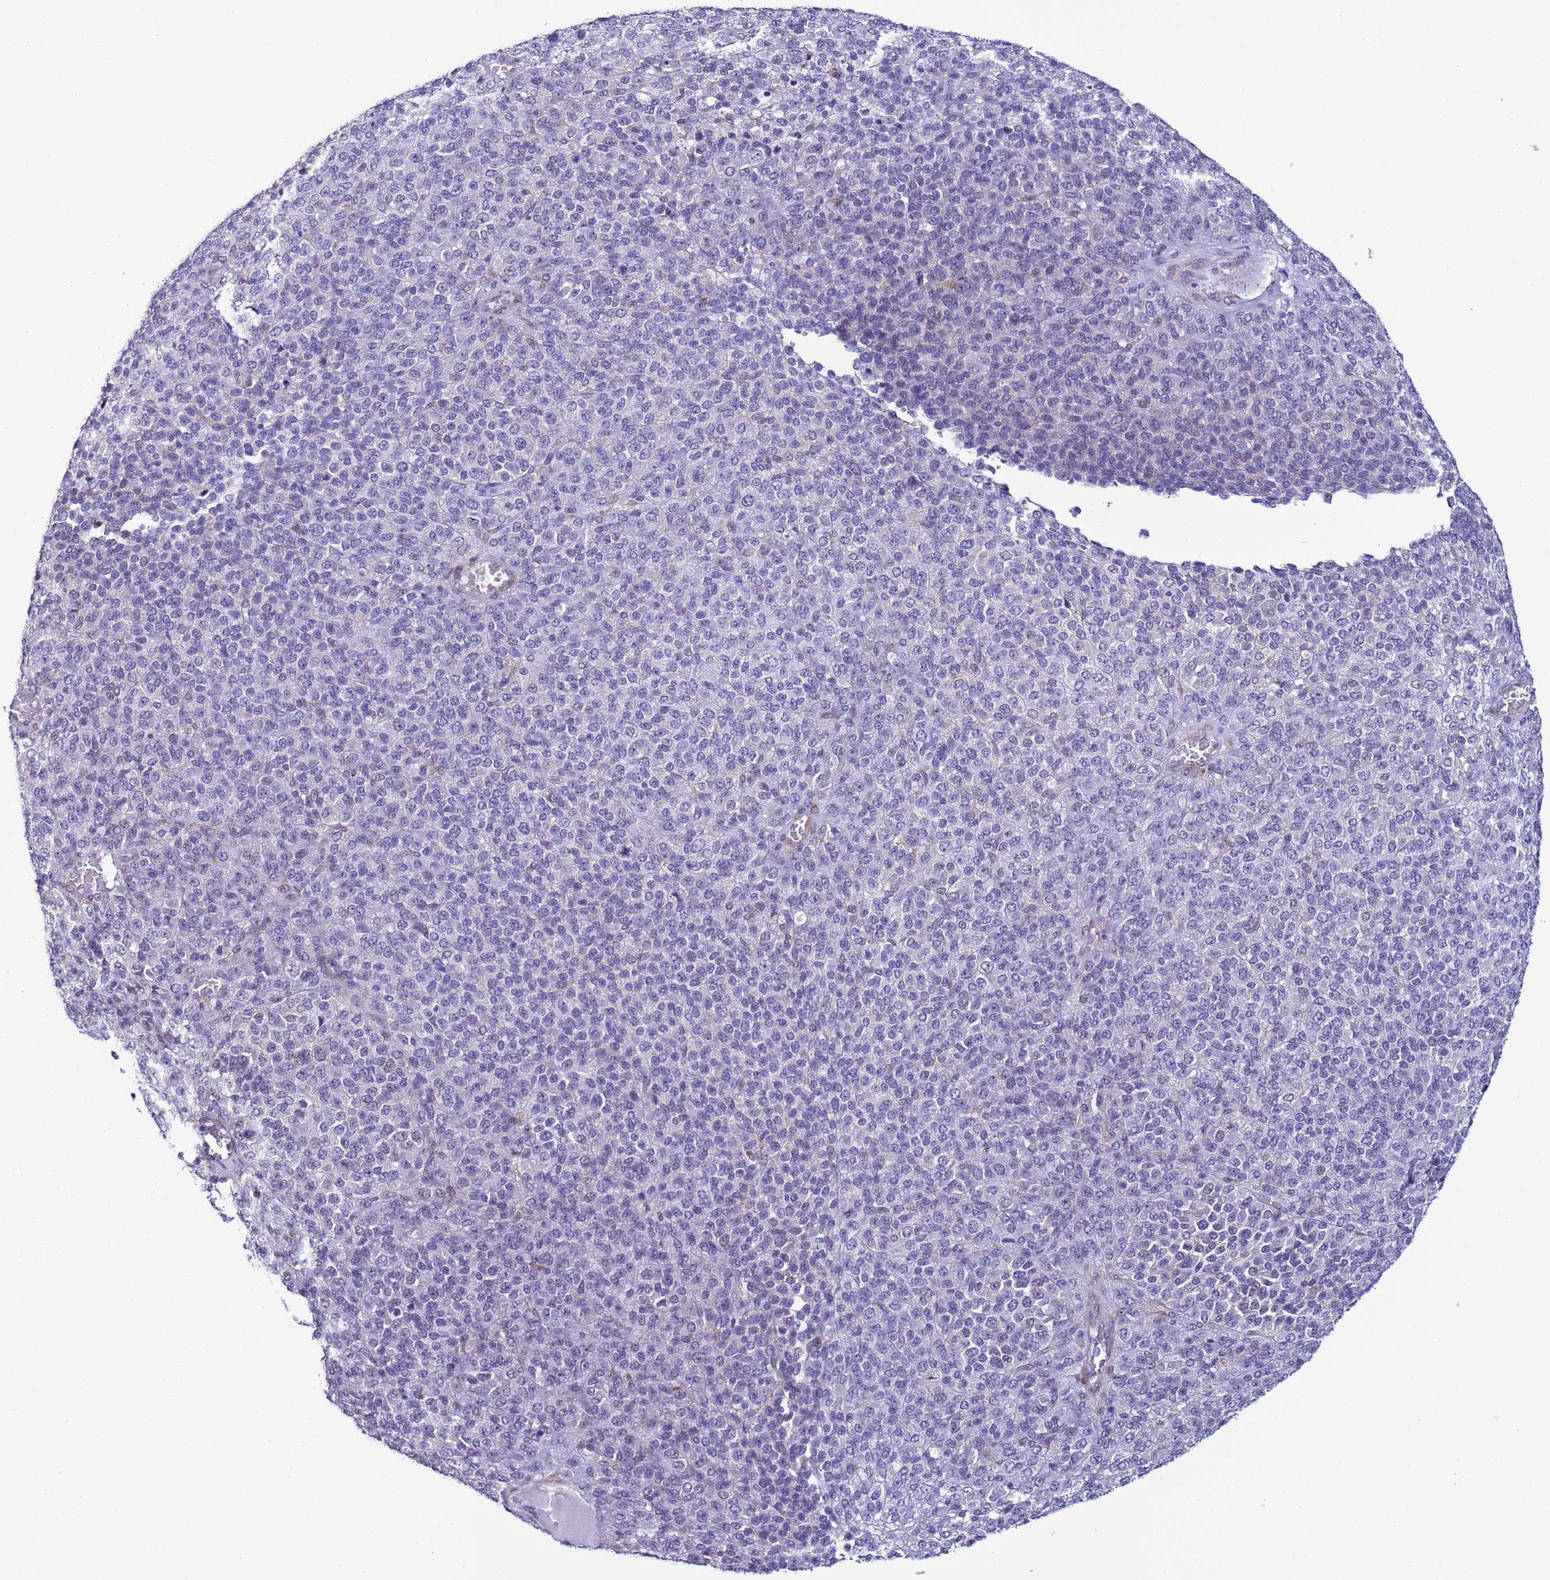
{"staining": {"intensity": "negative", "quantity": "none", "location": "none"}, "tissue": "melanoma", "cell_type": "Tumor cells", "image_type": "cancer", "snomed": [{"axis": "morphology", "description": "Malignant melanoma, Metastatic site"}, {"axis": "topography", "description": "Brain"}], "caption": "High magnification brightfield microscopy of melanoma stained with DAB (3,3'-diaminobenzidine) (brown) and counterstained with hematoxylin (blue): tumor cells show no significant staining.", "gene": "LRRC10B", "patient": {"sex": "female", "age": 56}}